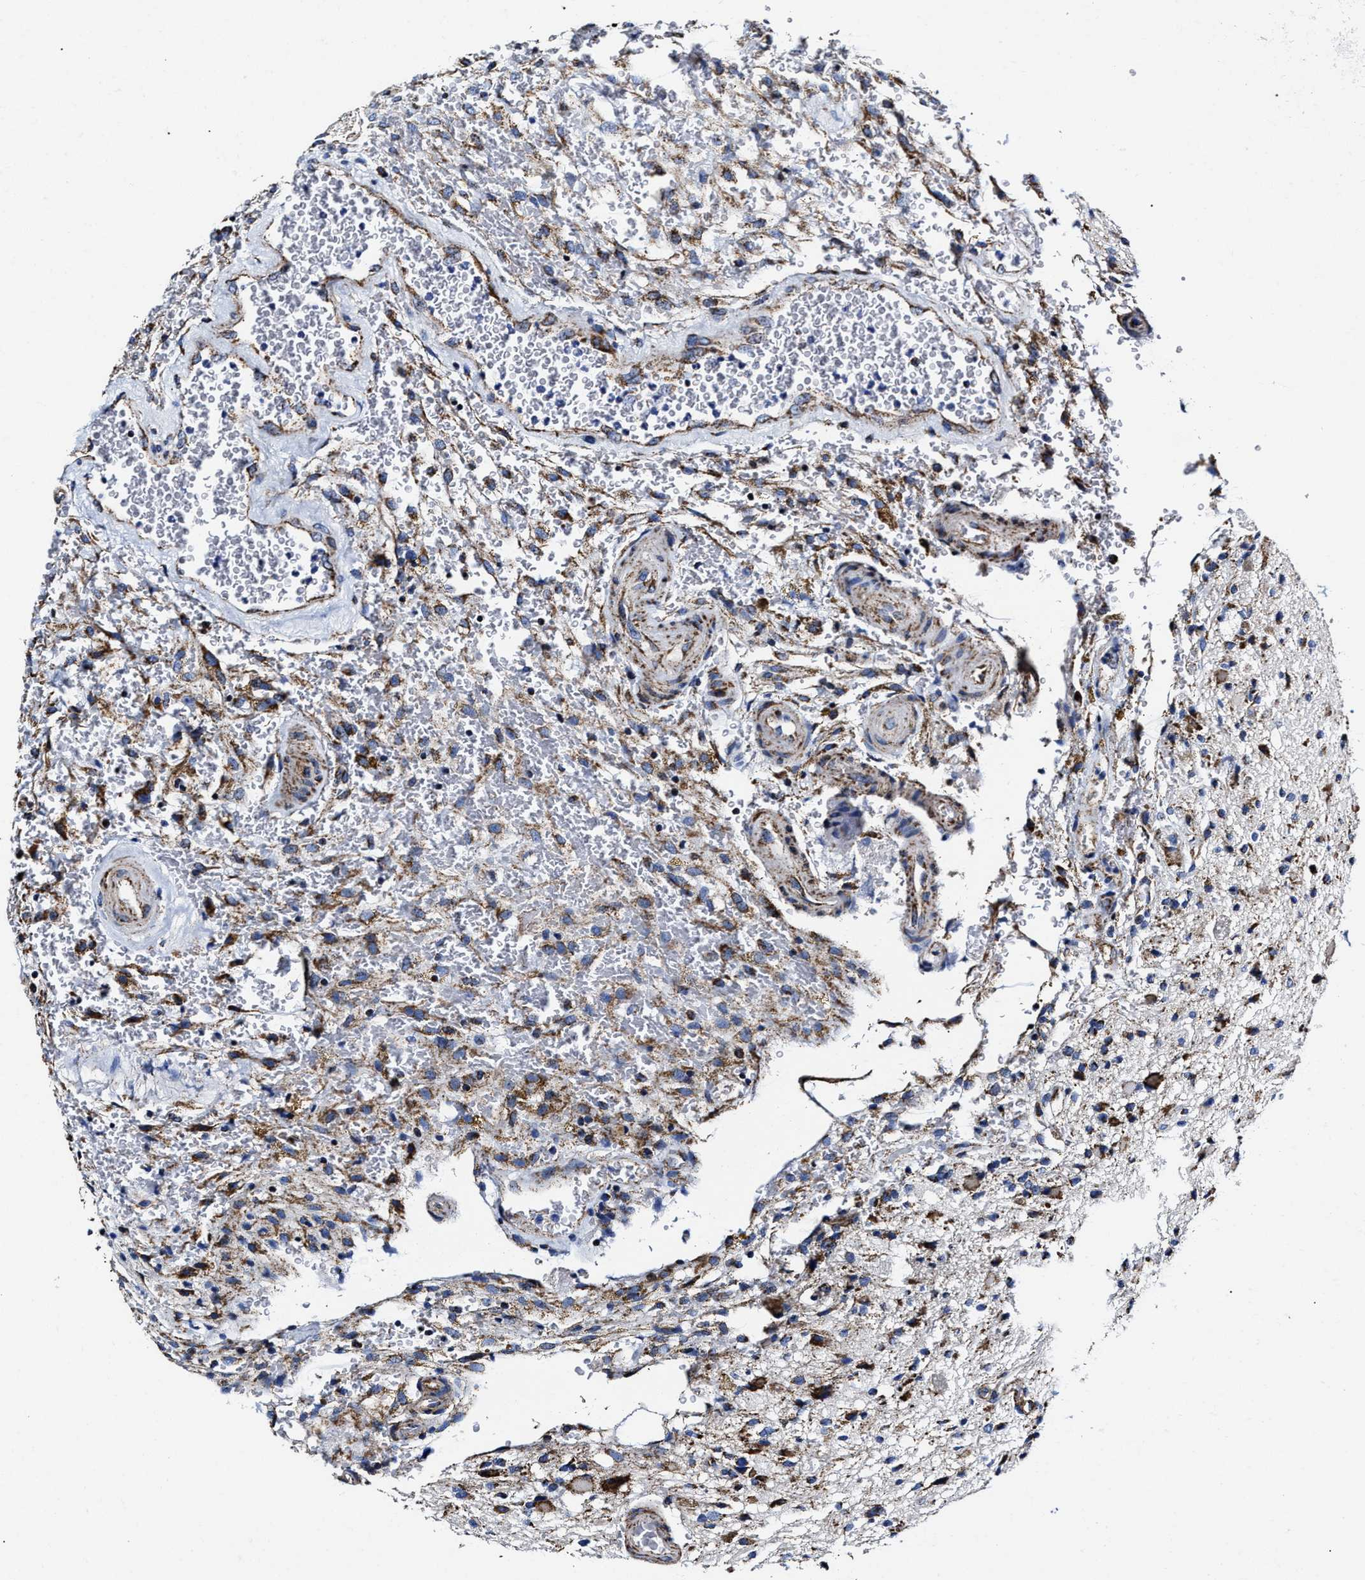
{"staining": {"intensity": "strong", "quantity": "25%-75%", "location": "cytoplasmic/membranous"}, "tissue": "glioma", "cell_type": "Tumor cells", "image_type": "cancer", "snomed": [{"axis": "morphology", "description": "Glioma, malignant, High grade"}, {"axis": "topography", "description": "Brain"}], "caption": "A micrograph showing strong cytoplasmic/membranous expression in about 25%-75% of tumor cells in glioma, as visualized by brown immunohistochemical staining.", "gene": "HINT2", "patient": {"sex": "male", "age": 33}}